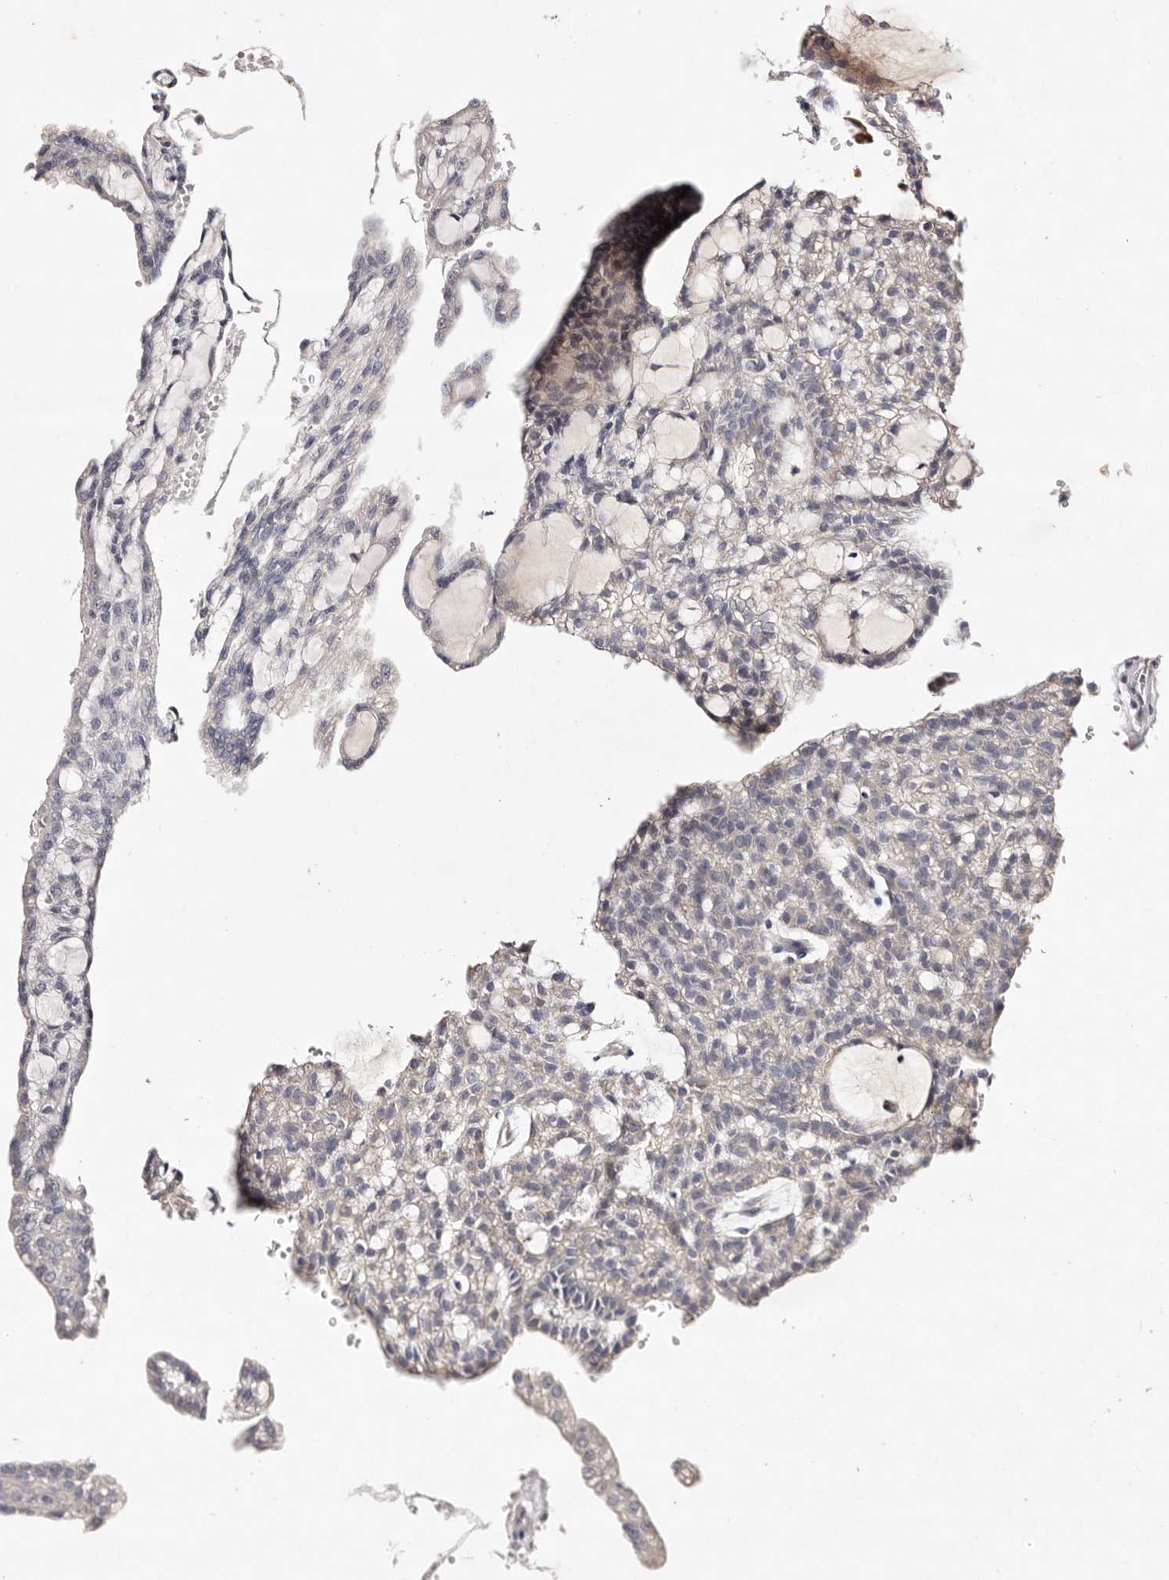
{"staining": {"intensity": "negative", "quantity": "none", "location": "none"}, "tissue": "renal cancer", "cell_type": "Tumor cells", "image_type": "cancer", "snomed": [{"axis": "morphology", "description": "Adenocarcinoma, NOS"}, {"axis": "topography", "description": "Kidney"}], "caption": "Human renal cancer stained for a protein using immunohistochemistry displays no staining in tumor cells.", "gene": "TSC2", "patient": {"sex": "male", "age": 63}}